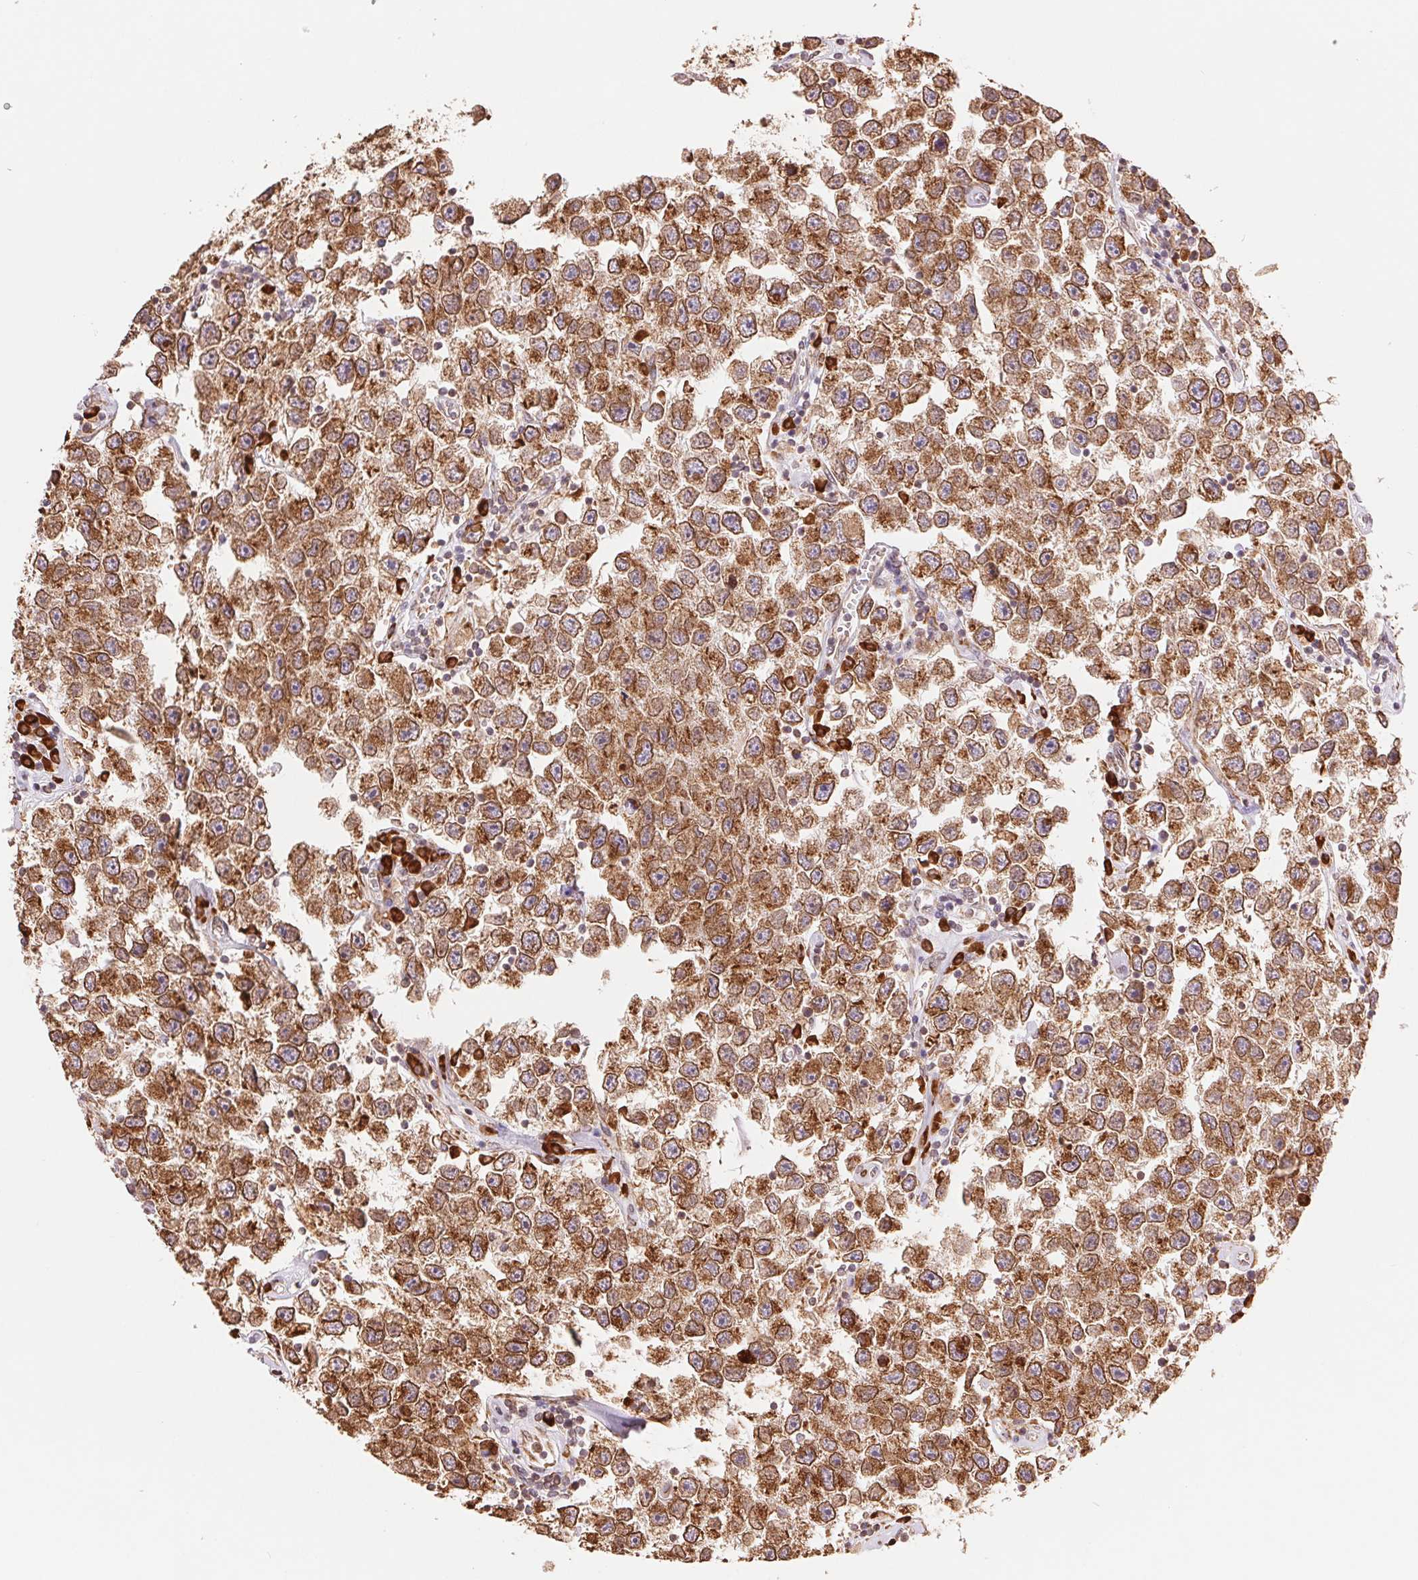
{"staining": {"intensity": "moderate", "quantity": ">75%", "location": "cytoplasmic/membranous,nuclear"}, "tissue": "testis cancer", "cell_type": "Tumor cells", "image_type": "cancer", "snomed": [{"axis": "morphology", "description": "Seminoma, NOS"}, {"axis": "topography", "description": "Testis"}], "caption": "Immunohistochemistry (DAB (3,3'-diaminobenzidine)) staining of human testis cancer (seminoma) shows moderate cytoplasmic/membranous and nuclear protein positivity in about >75% of tumor cells. (IHC, brightfield microscopy, high magnification).", "gene": "RPN1", "patient": {"sex": "male", "age": 26}}